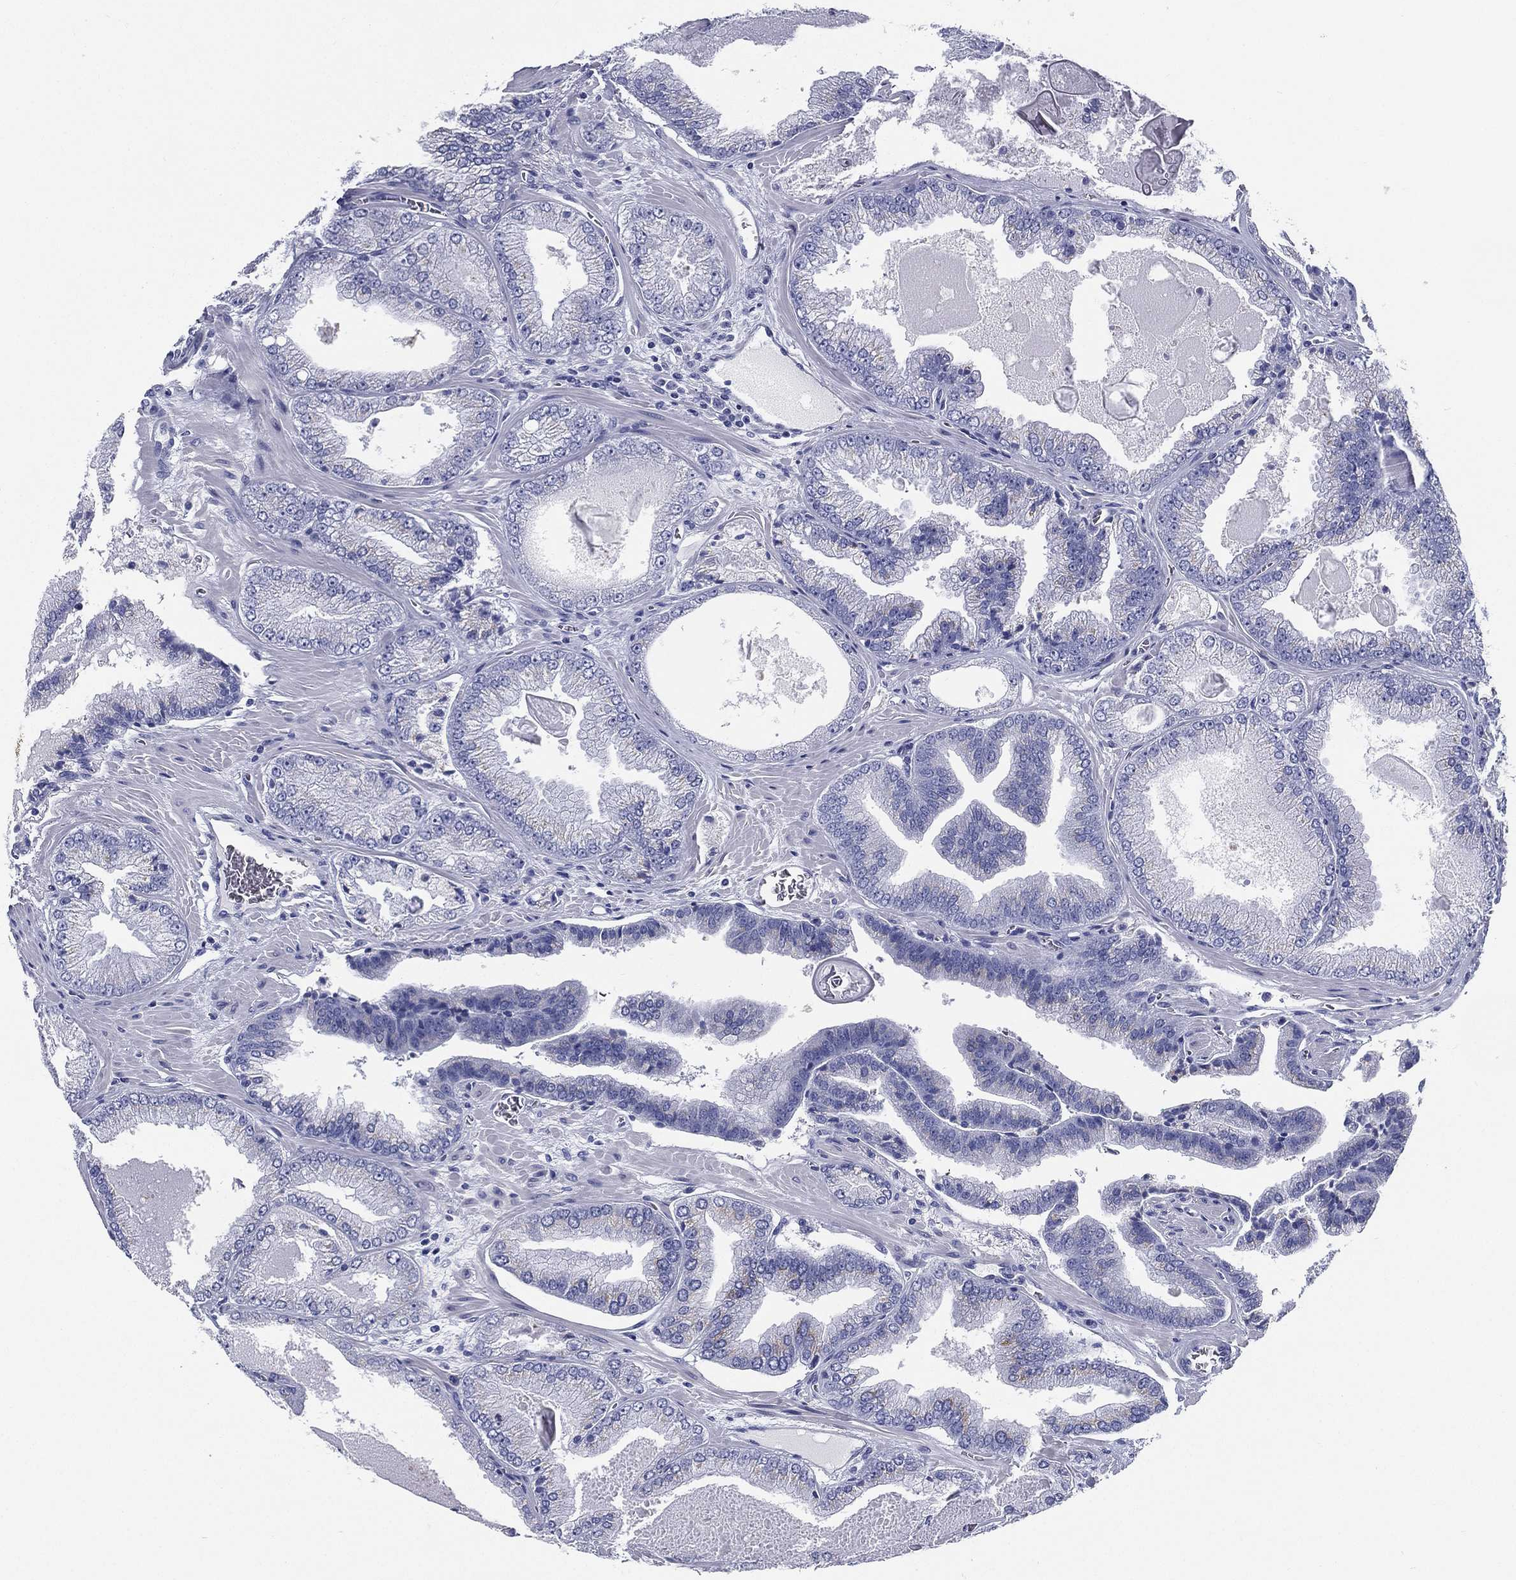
{"staining": {"intensity": "negative", "quantity": "none", "location": "none"}, "tissue": "prostate cancer", "cell_type": "Tumor cells", "image_type": "cancer", "snomed": [{"axis": "morphology", "description": "Adenocarcinoma, Low grade"}, {"axis": "topography", "description": "Prostate"}], "caption": "This histopathology image is of prostate cancer stained with IHC to label a protein in brown with the nuclei are counter-stained blue. There is no staining in tumor cells. Nuclei are stained in blue.", "gene": "RSPH4A", "patient": {"sex": "male", "age": 72}}